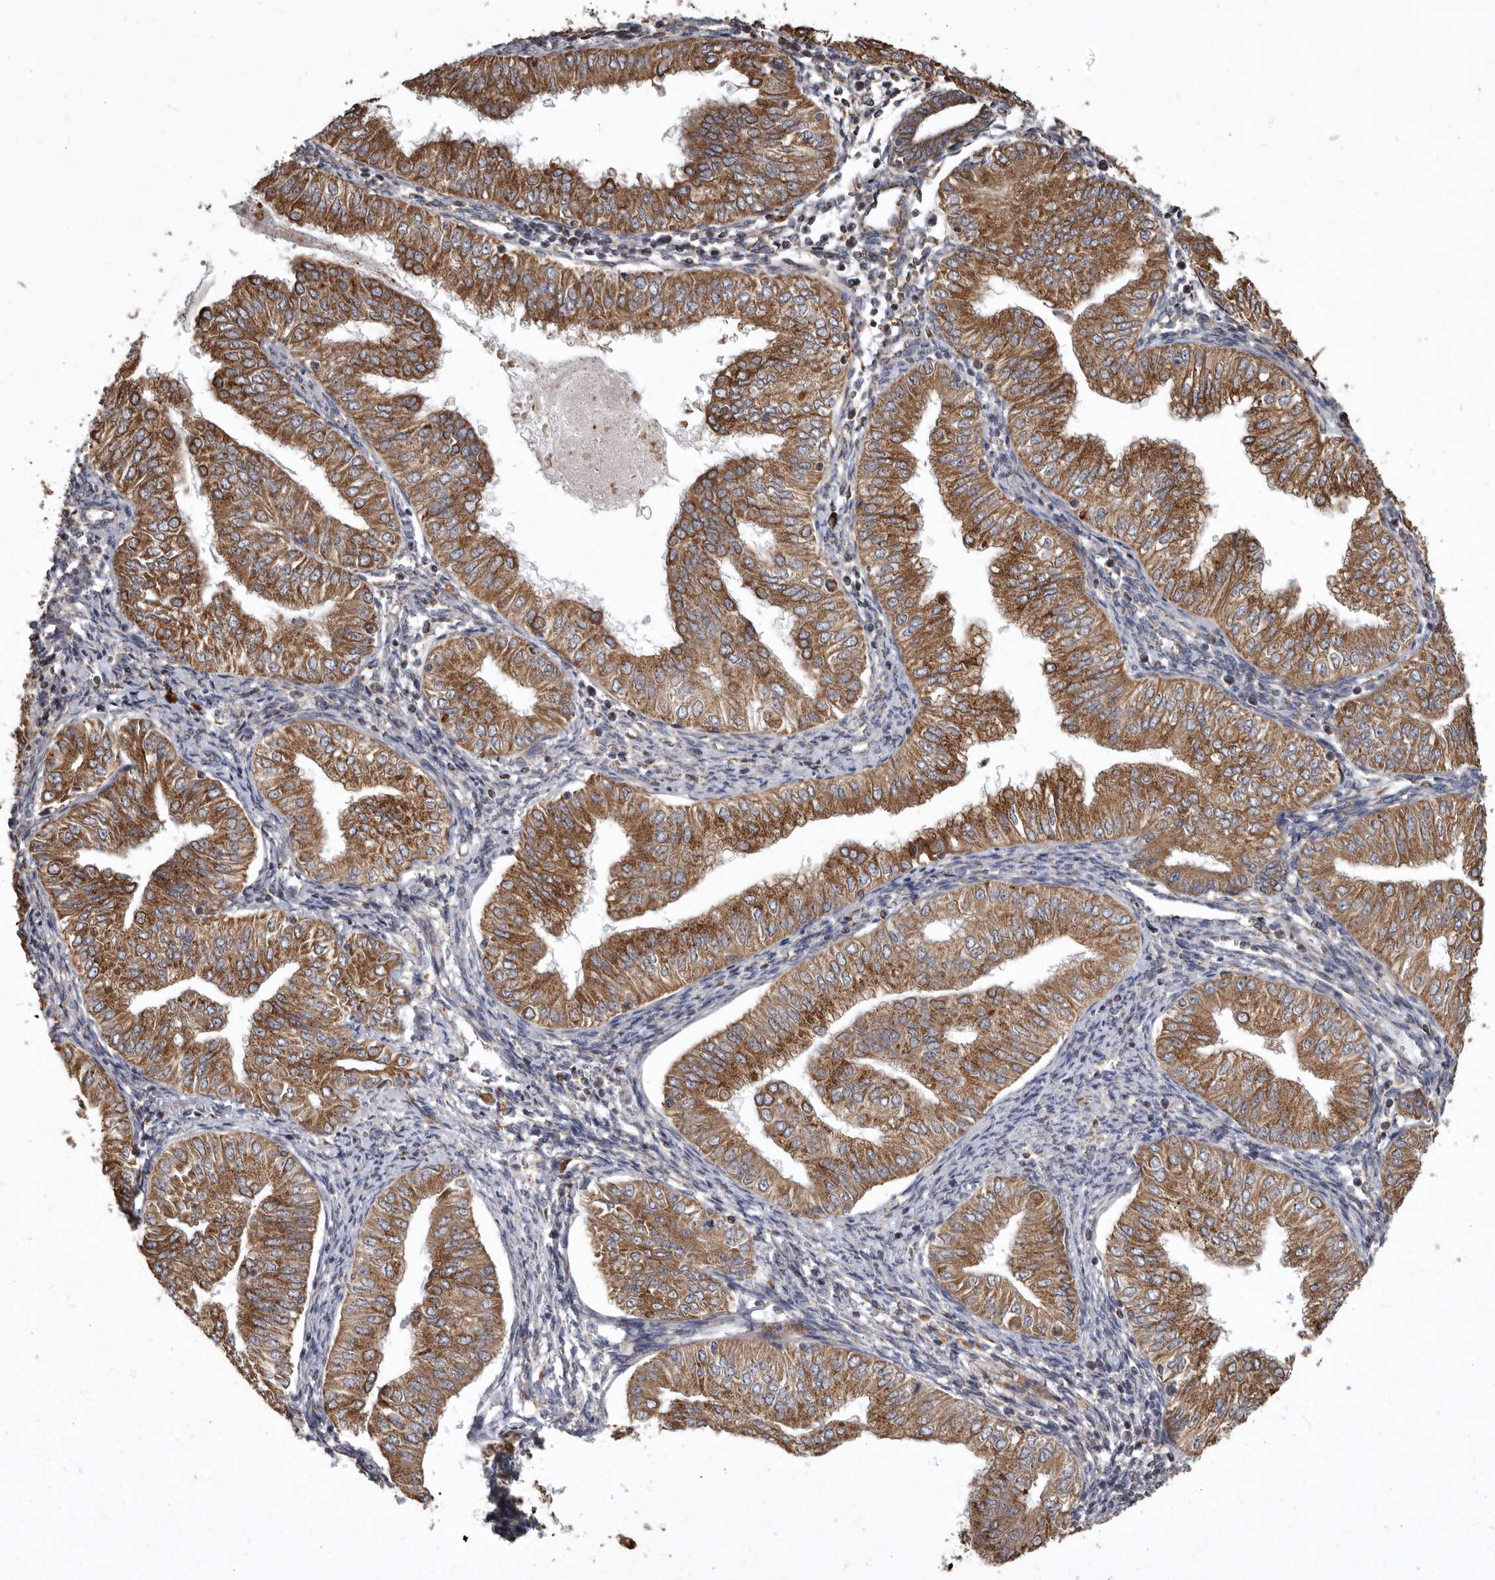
{"staining": {"intensity": "strong", "quantity": ">75%", "location": "cytoplasmic/membranous"}, "tissue": "endometrial cancer", "cell_type": "Tumor cells", "image_type": "cancer", "snomed": [{"axis": "morphology", "description": "Normal tissue, NOS"}, {"axis": "morphology", "description": "Adenocarcinoma, NOS"}, {"axis": "topography", "description": "Endometrium"}], "caption": "Endometrial adenocarcinoma stained for a protein (brown) displays strong cytoplasmic/membranous positive positivity in about >75% of tumor cells.", "gene": "CDK5RAP3", "patient": {"sex": "female", "age": 53}}